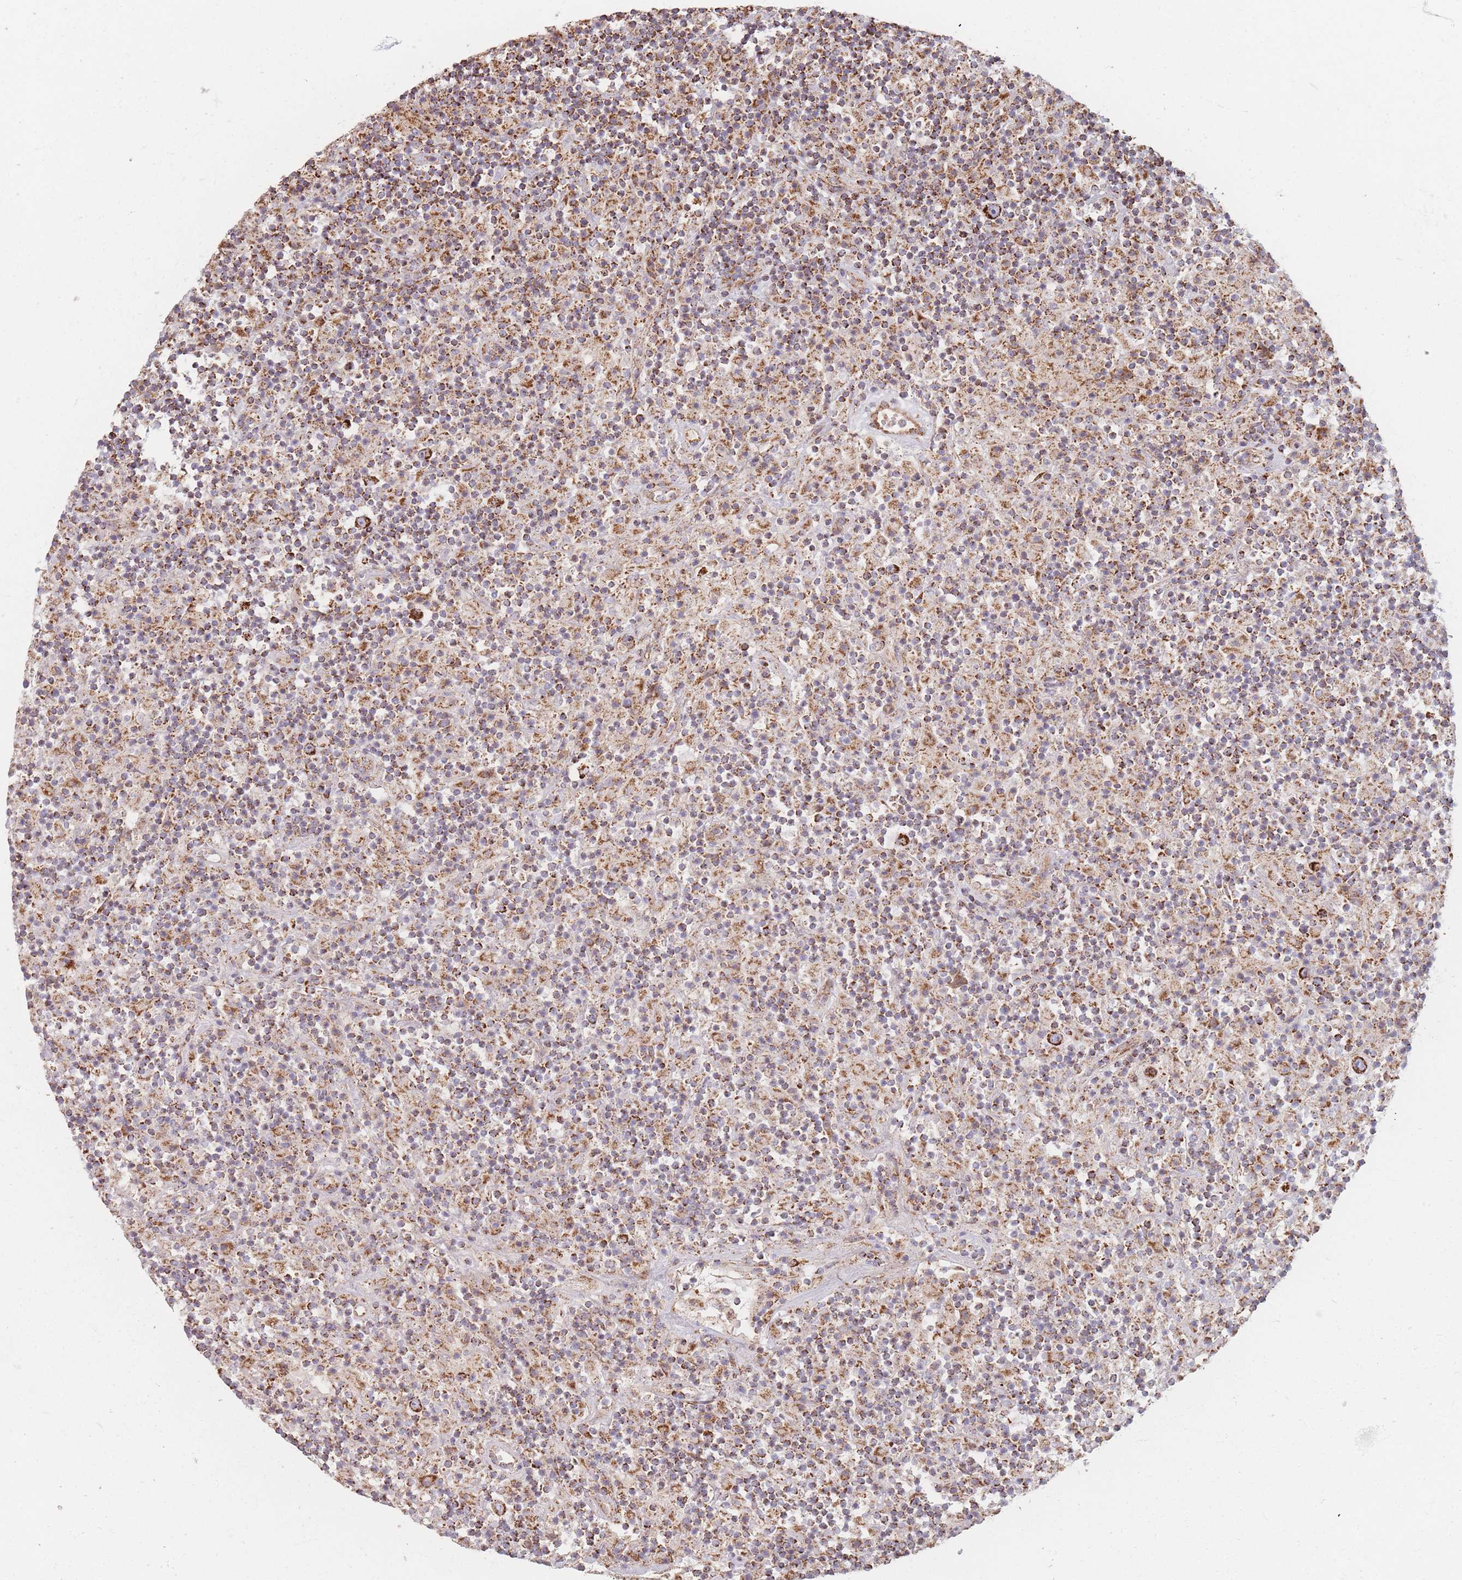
{"staining": {"intensity": "strong", "quantity": ">75%", "location": "cytoplasmic/membranous"}, "tissue": "lymphoma", "cell_type": "Tumor cells", "image_type": "cancer", "snomed": [{"axis": "morphology", "description": "Hodgkin's disease, NOS"}, {"axis": "topography", "description": "Lymph node"}], "caption": "Immunohistochemical staining of human Hodgkin's disease demonstrates strong cytoplasmic/membranous protein positivity in about >75% of tumor cells. The protein is shown in brown color, while the nuclei are stained blue.", "gene": "ESRP2", "patient": {"sex": "male", "age": 70}}